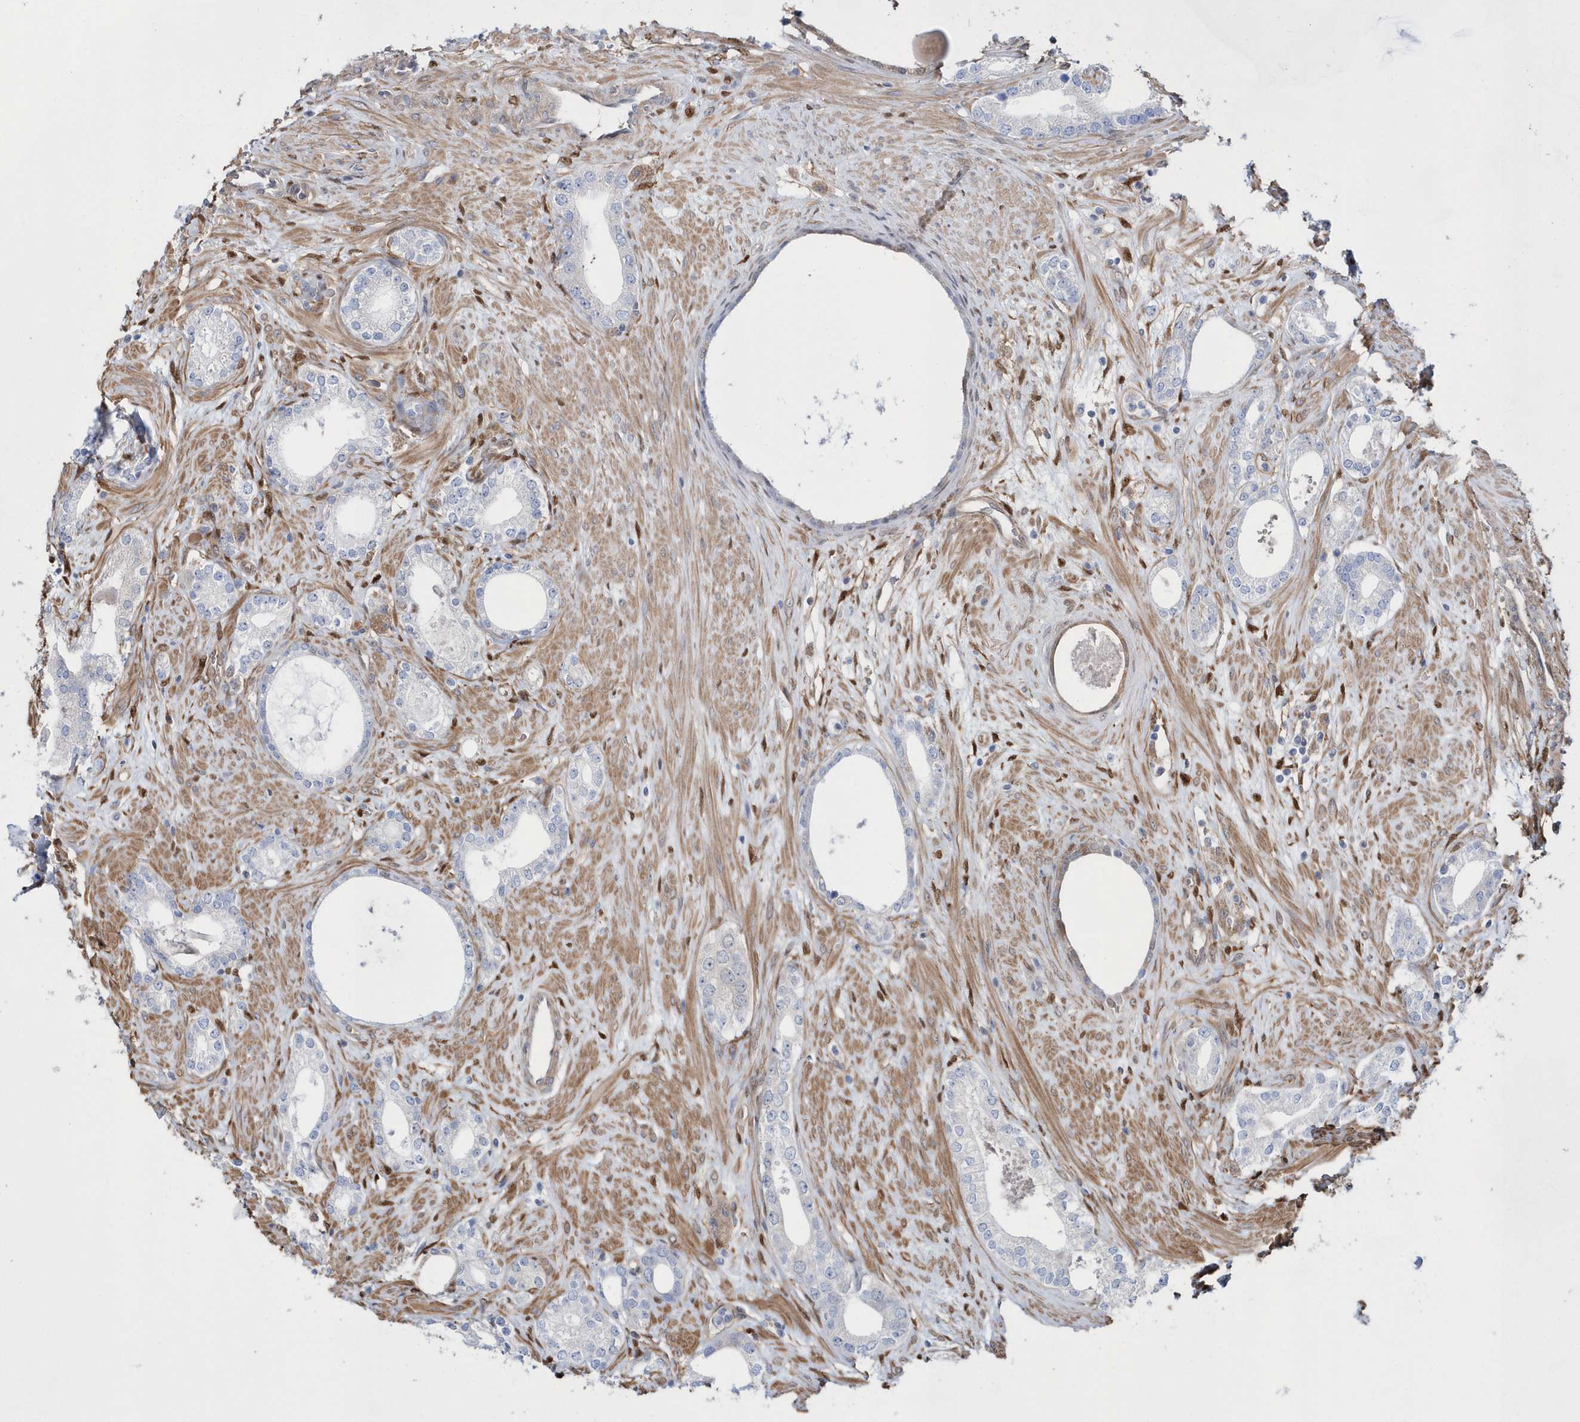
{"staining": {"intensity": "negative", "quantity": "none", "location": "none"}, "tissue": "prostate cancer", "cell_type": "Tumor cells", "image_type": "cancer", "snomed": [{"axis": "morphology", "description": "Adenocarcinoma, High grade"}, {"axis": "topography", "description": "Prostate"}], "caption": "Immunohistochemistry (IHC) photomicrograph of neoplastic tissue: prostate cancer (adenocarcinoma (high-grade)) stained with DAB demonstrates no significant protein staining in tumor cells.", "gene": "BDH2", "patient": {"sex": "male", "age": 63}}